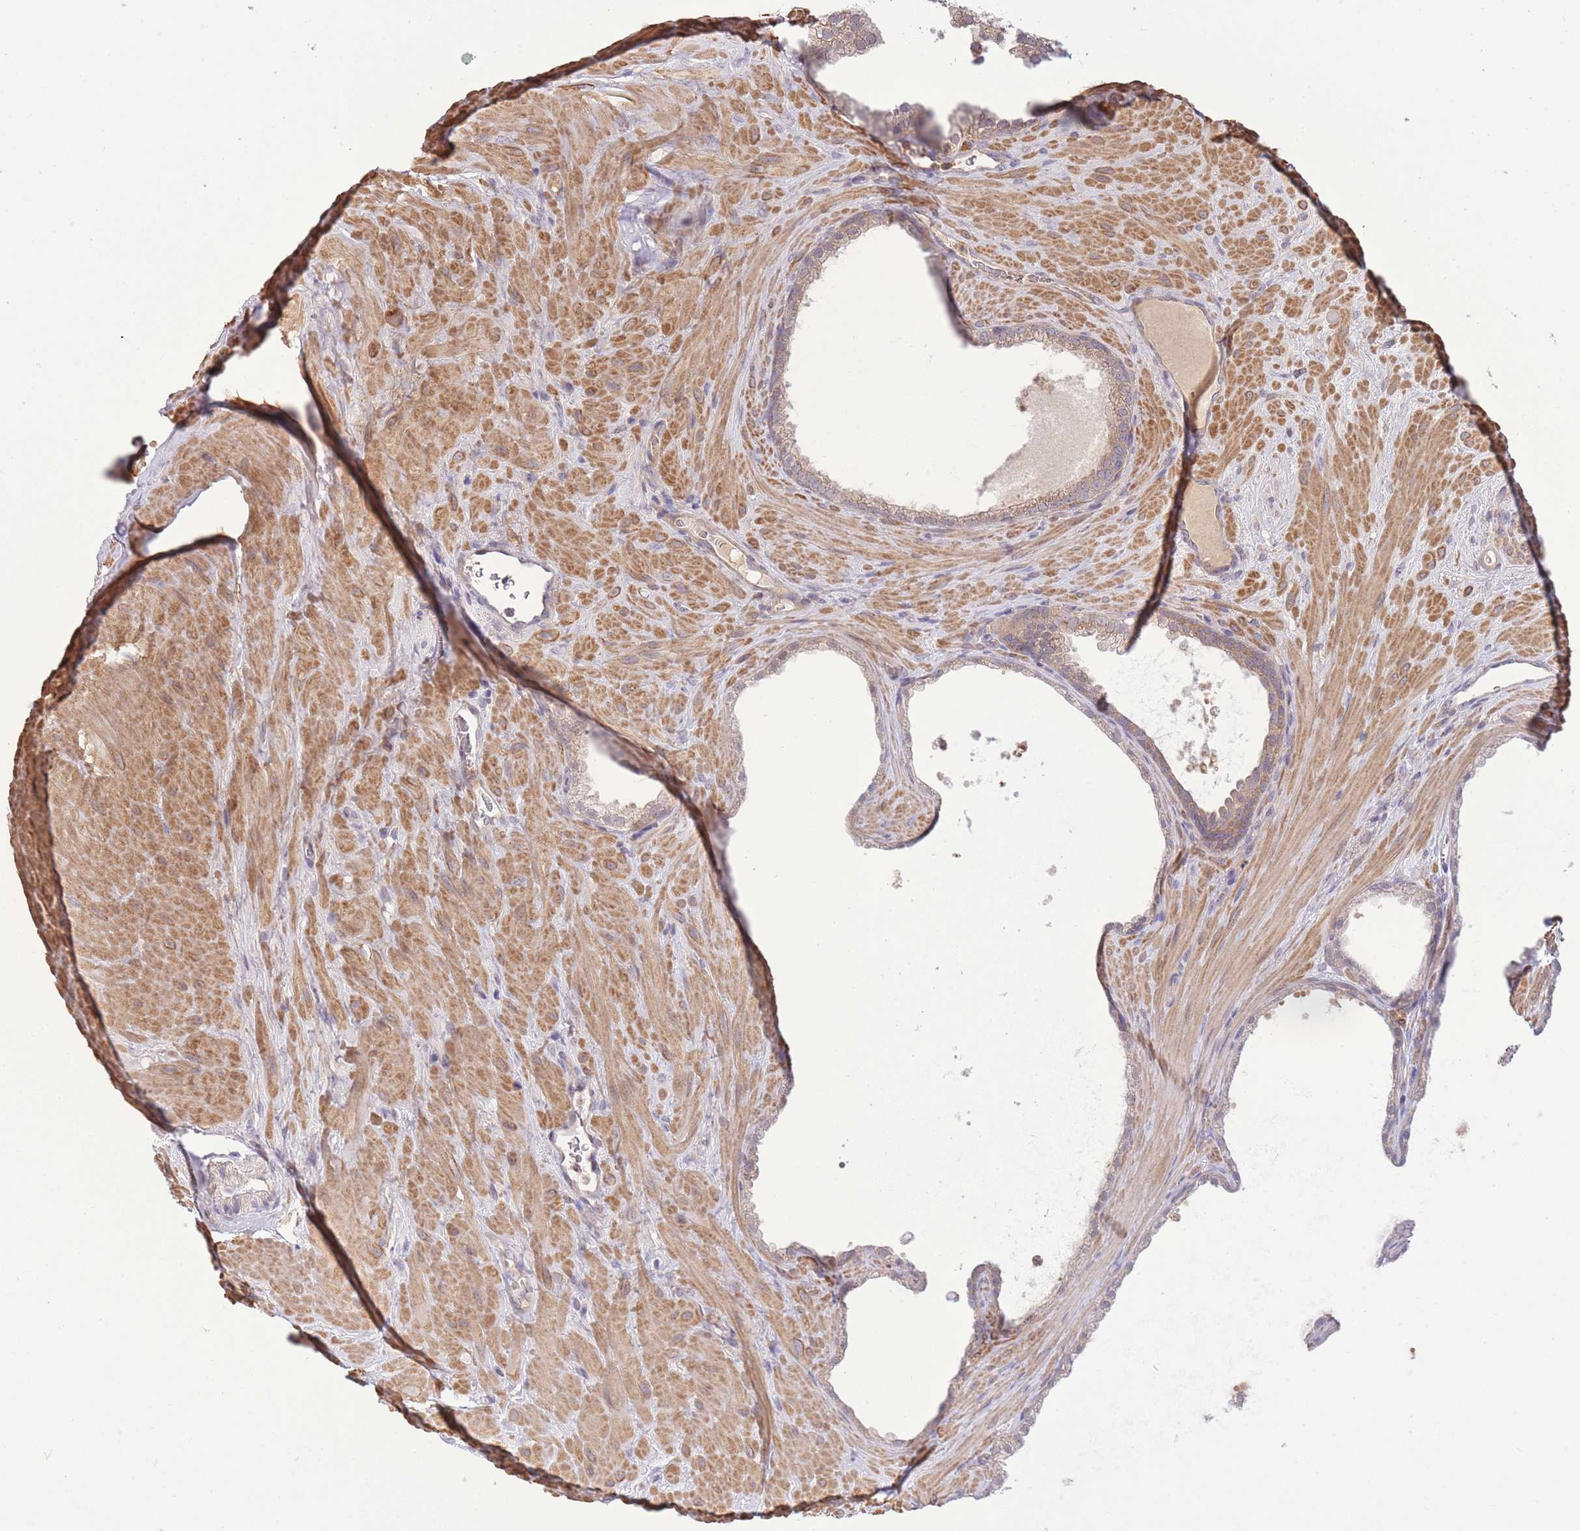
{"staining": {"intensity": "weak", "quantity": ">75%", "location": "cytoplasmic/membranous"}, "tissue": "prostate cancer", "cell_type": "Tumor cells", "image_type": "cancer", "snomed": [{"axis": "morphology", "description": "Adenocarcinoma, Low grade"}, {"axis": "topography", "description": "Prostate"}], "caption": "Prostate cancer tissue shows weak cytoplasmic/membranous expression in about >75% of tumor cells The protein of interest is stained brown, and the nuclei are stained in blue (DAB IHC with brightfield microscopy, high magnification).", "gene": "ZNF304", "patient": {"sex": "male", "age": 62}}